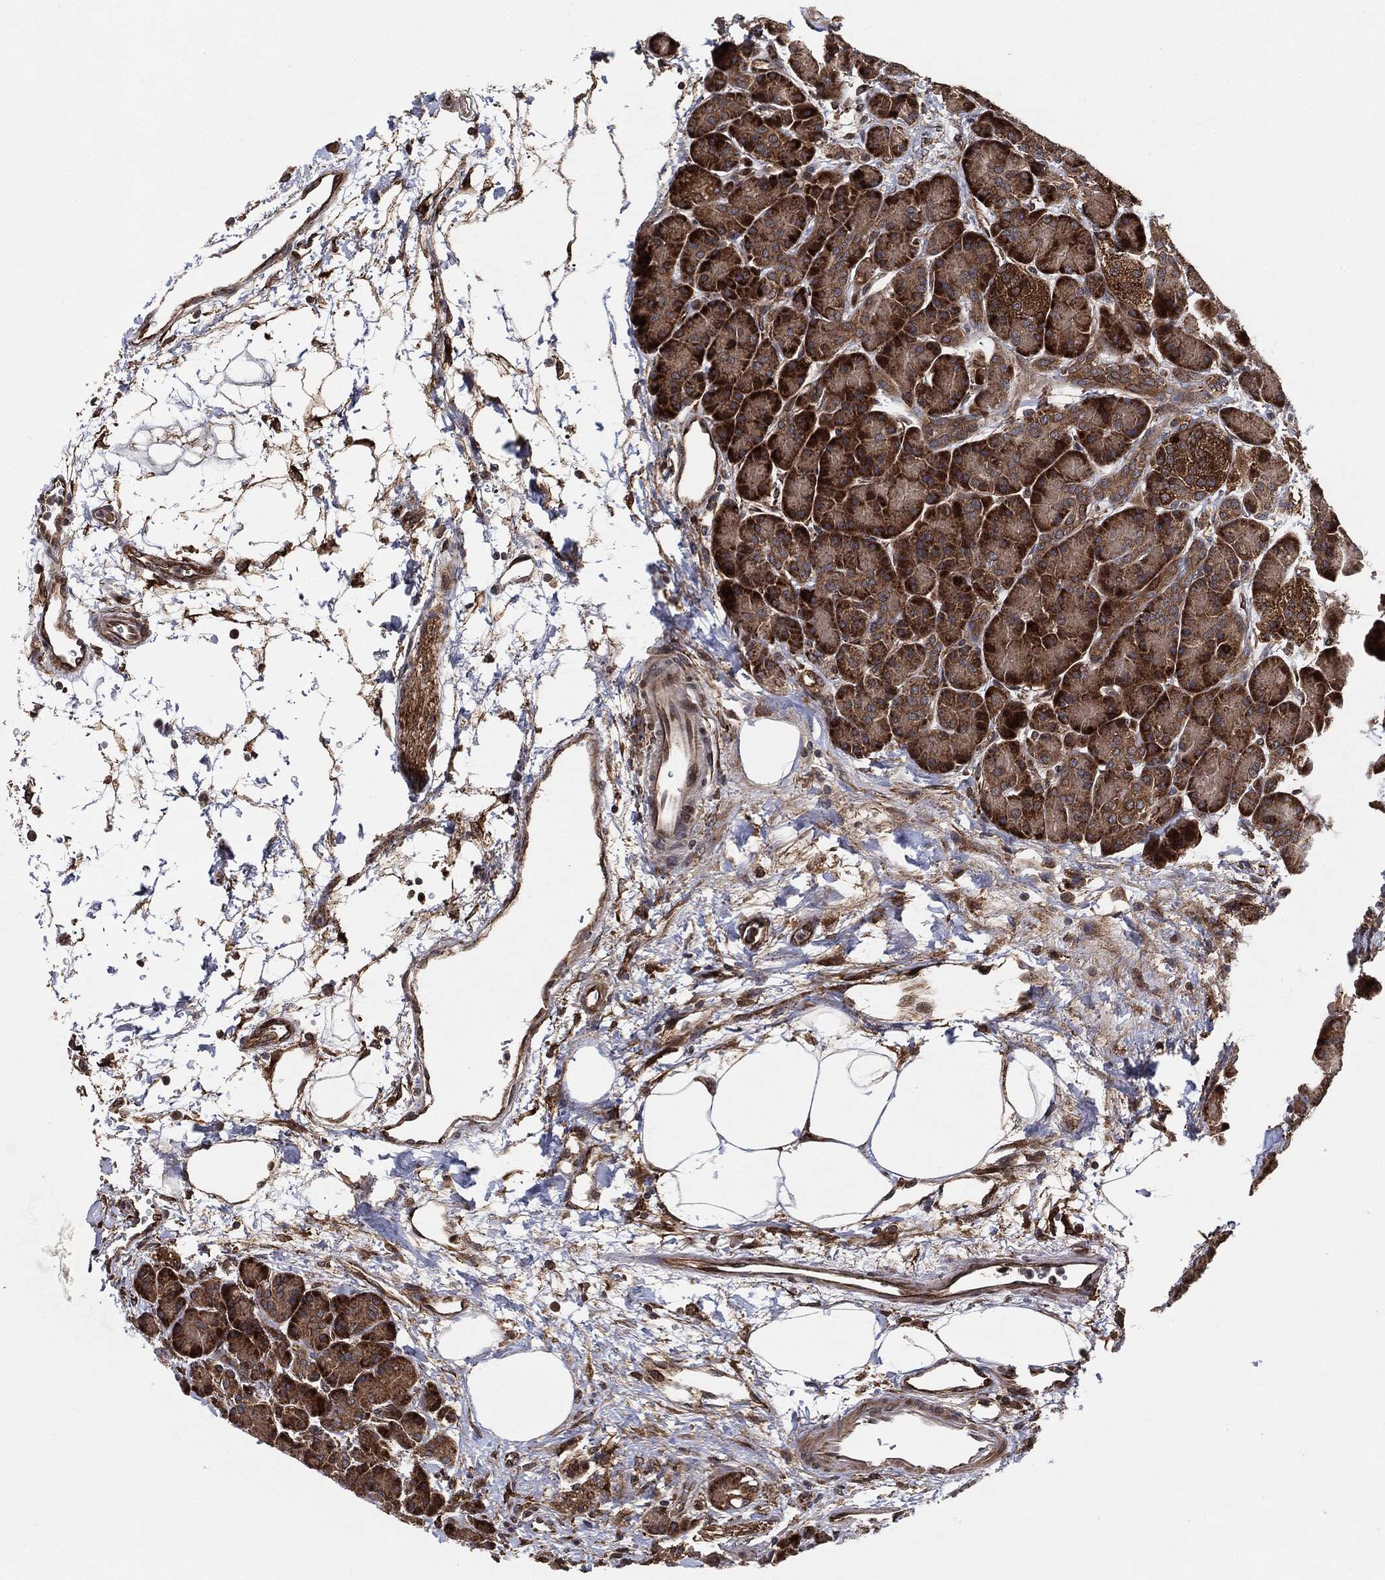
{"staining": {"intensity": "strong", "quantity": "25%-75%", "location": "cytoplasmic/membranous"}, "tissue": "pancreas", "cell_type": "Exocrine glandular cells", "image_type": "normal", "snomed": [{"axis": "morphology", "description": "Normal tissue, NOS"}, {"axis": "topography", "description": "Pancreas"}], "caption": "The image reveals immunohistochemical staining of benign pancreas. There is strong cytoplasmic/membranous staining is seen in approximately 25%-75% of exocrine glandular cells. The protein of interest is shown in brown color, while the nuclei are stained blue.", "gene": "BCAR1", "patient": {"sex": "female", "age": 63}}